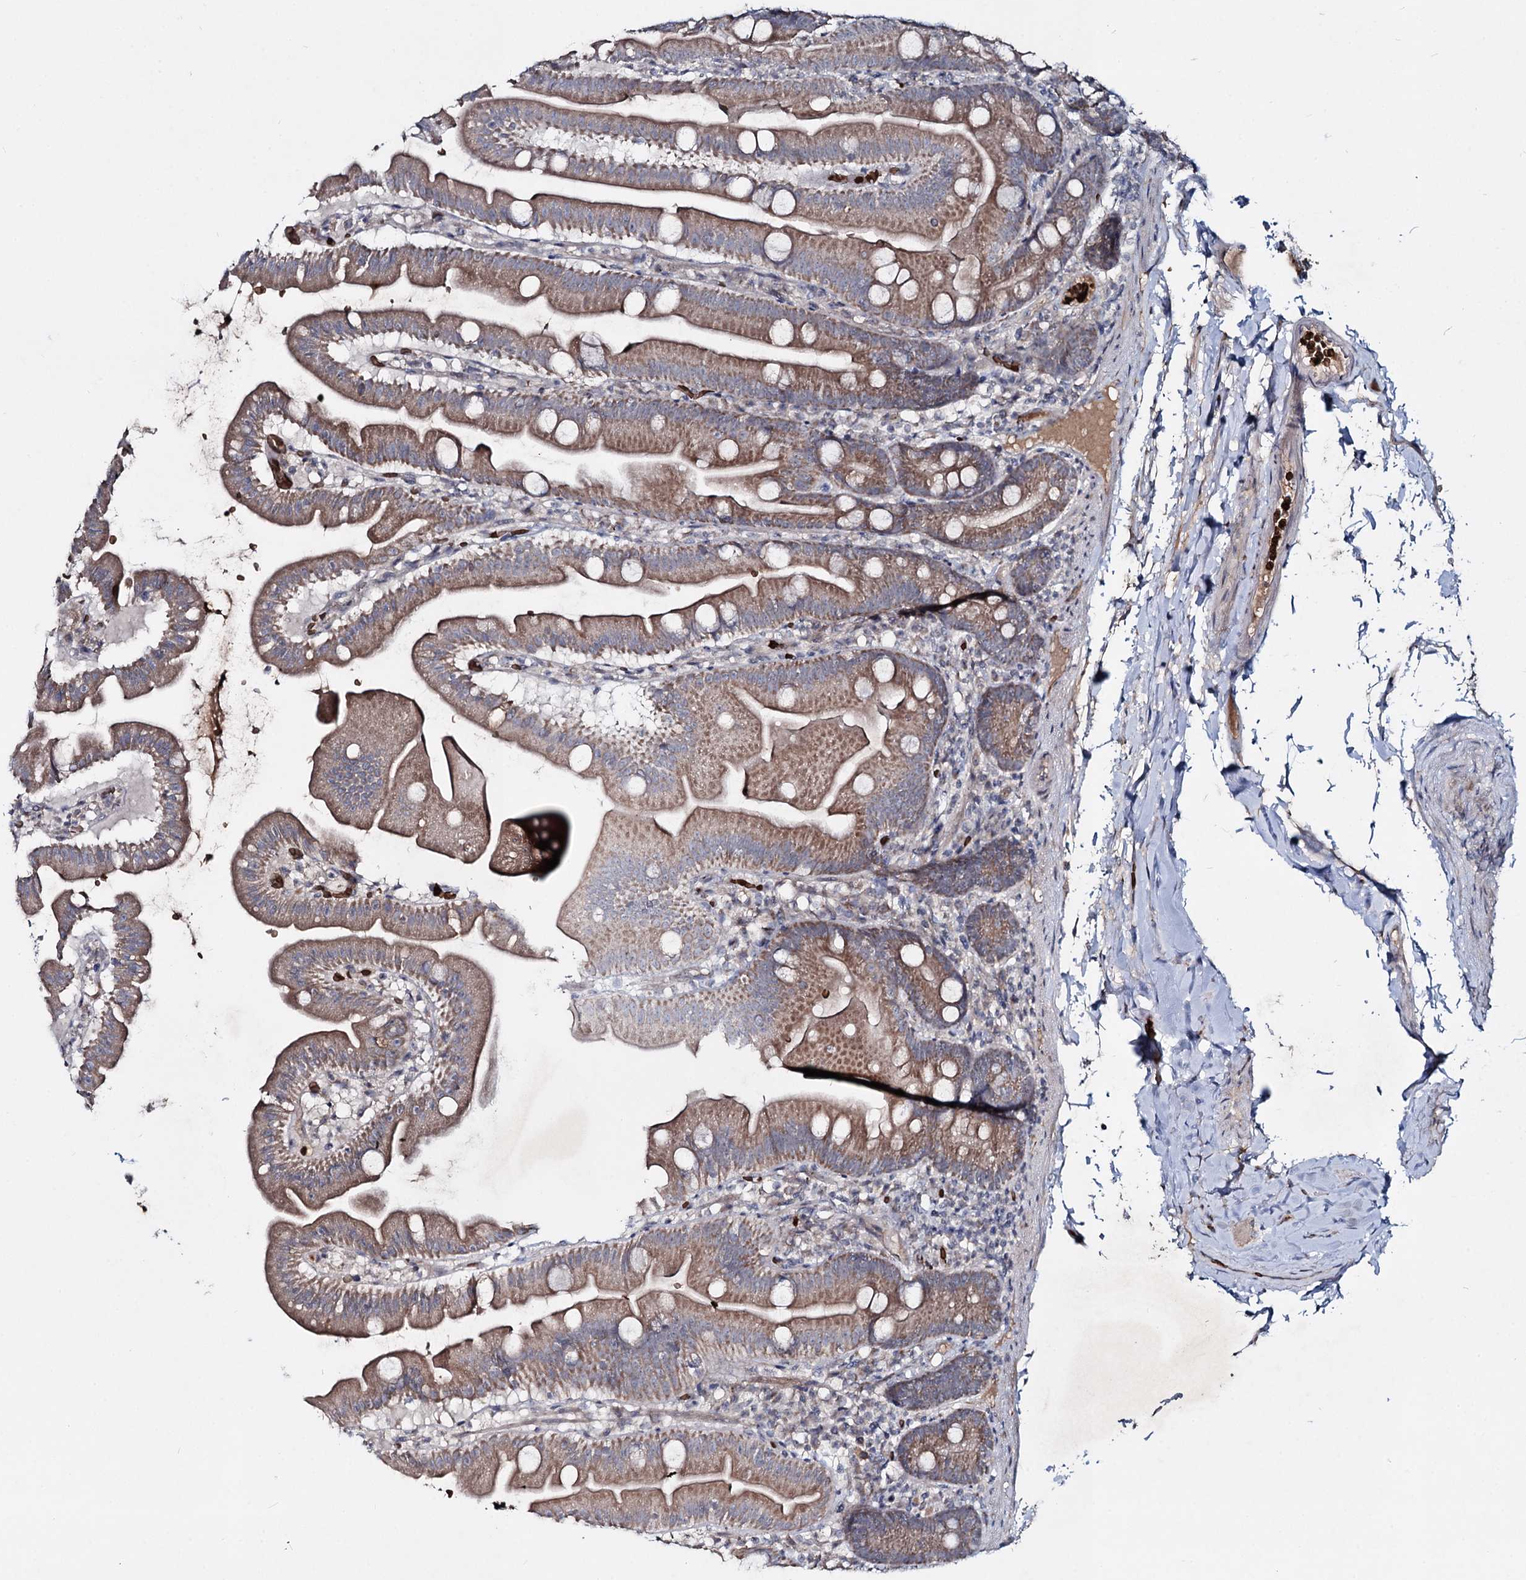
{"staining": {"intensity": "moderate", "quantity": ">75%", "location": "cytoplasmic/membranous"}, "tissue": "small intestine", "cell_type": "Glandular cells", "image_type": "normal", "snomed": [{"axis": "morphology", "description": "Normal tissue, NOS"}, {"axis": "topography", "description": "Small intestine"}], "caption": "Immunohistochemistry (IHC) photomicrograph of normal small intestine stained for a protein (brown), which reveals medium levels of moderate cytoplasmic/membranous staining in approximately >75% of glandular cells.", "gene": "RNF6", "patient": {"sex": "female", "age": 68}}